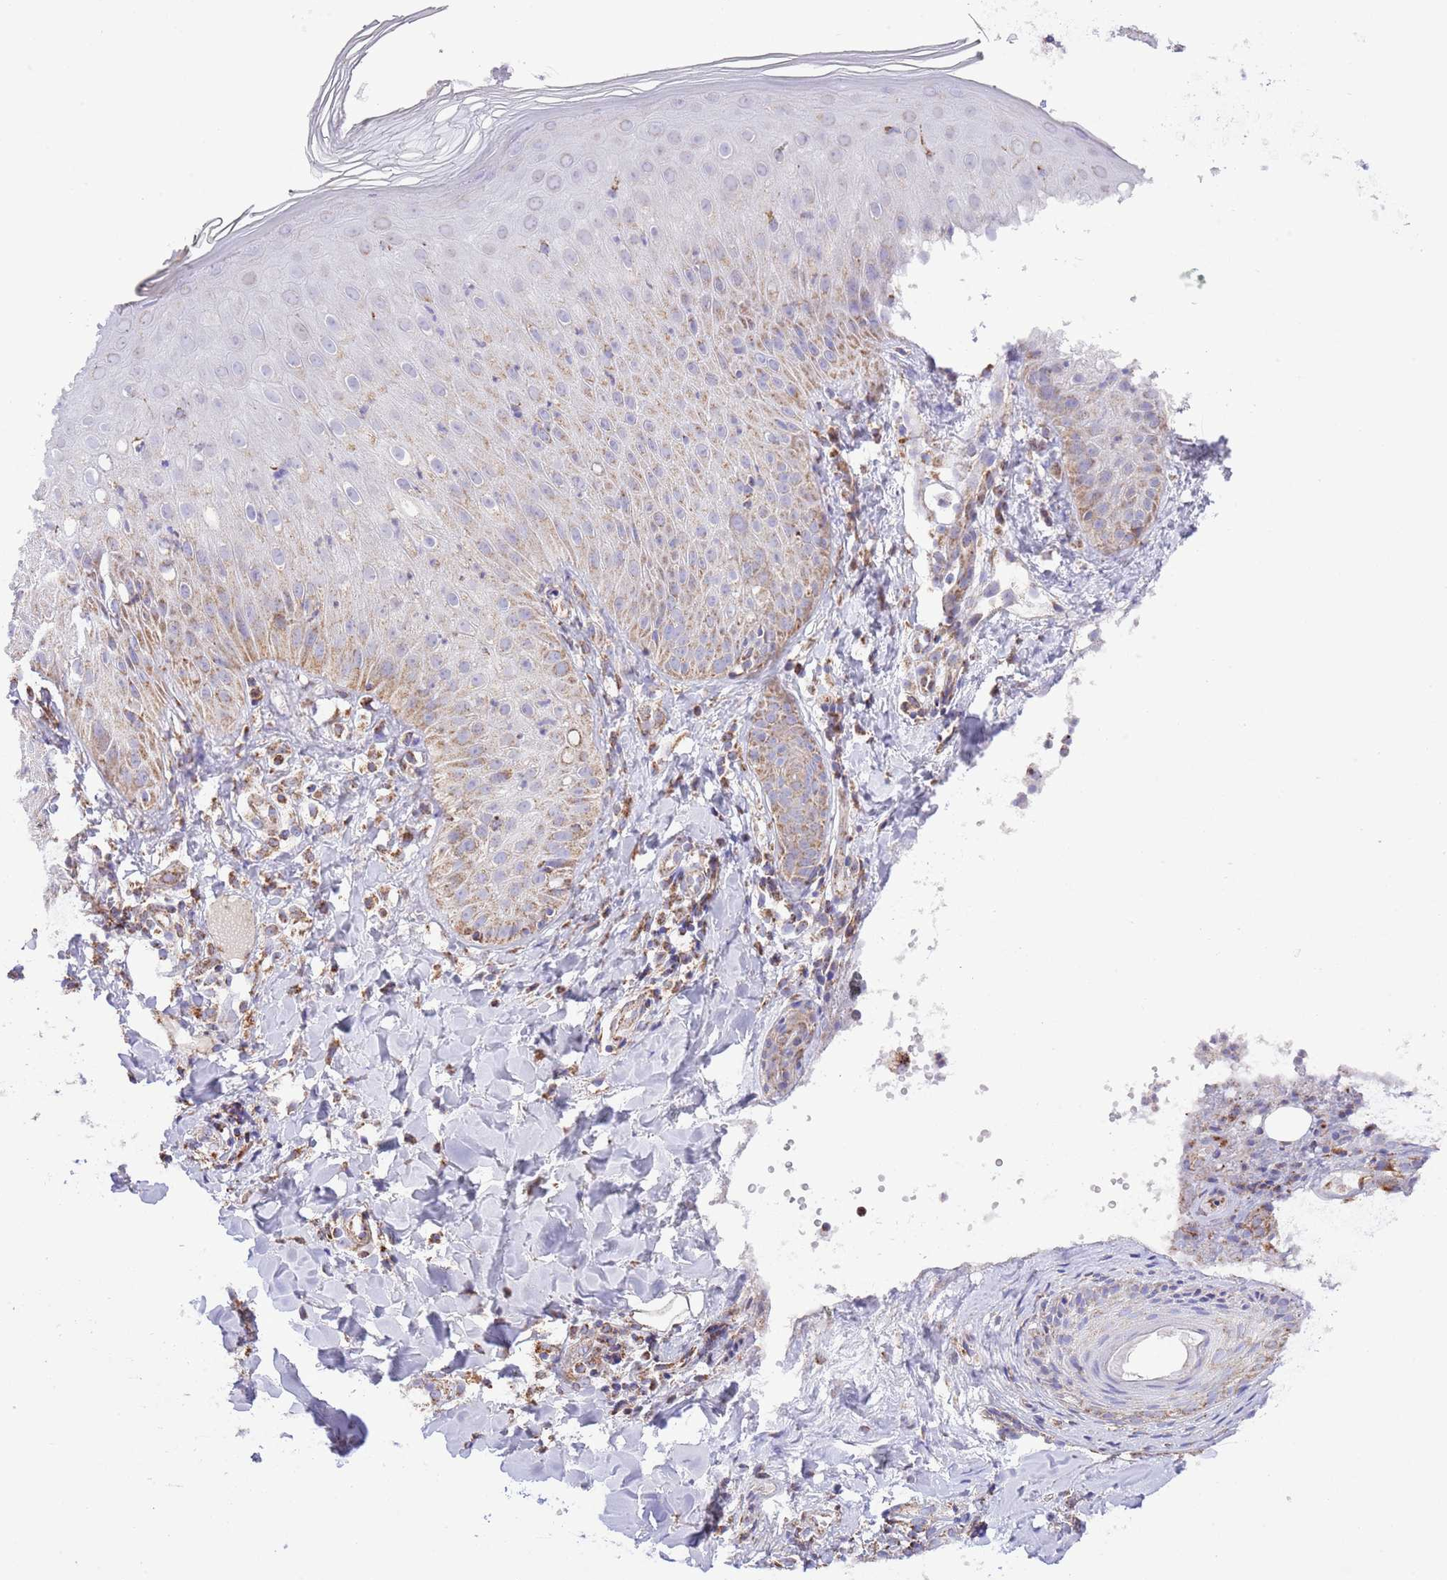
{"staining": {"intensity": "moderate", "quantity": "25%-75%", "location": "cytoplasmic/membranous"}, "tissue": "skin", "cell_type": "Epidermal cells", "image_type": "normal", "snomed": [{"axis": "morphology", "description": "Normal tissue, NOS"}, {"axis": "morphology", "description": "Inflammation, NOS"}, {"axis": "topography", "description": "Soft tissue"}, {"axis": "topography", "description": "Anal"}], "caption": "Moderate cytoplasmic/membranous staining for a protein is appreciated in about 25%-75% of epidermal cells of benign skin using immunohistochemistry (IHC).", "gene": "TEKTIP1", "patient": {"sex": "female", "age": 15}}